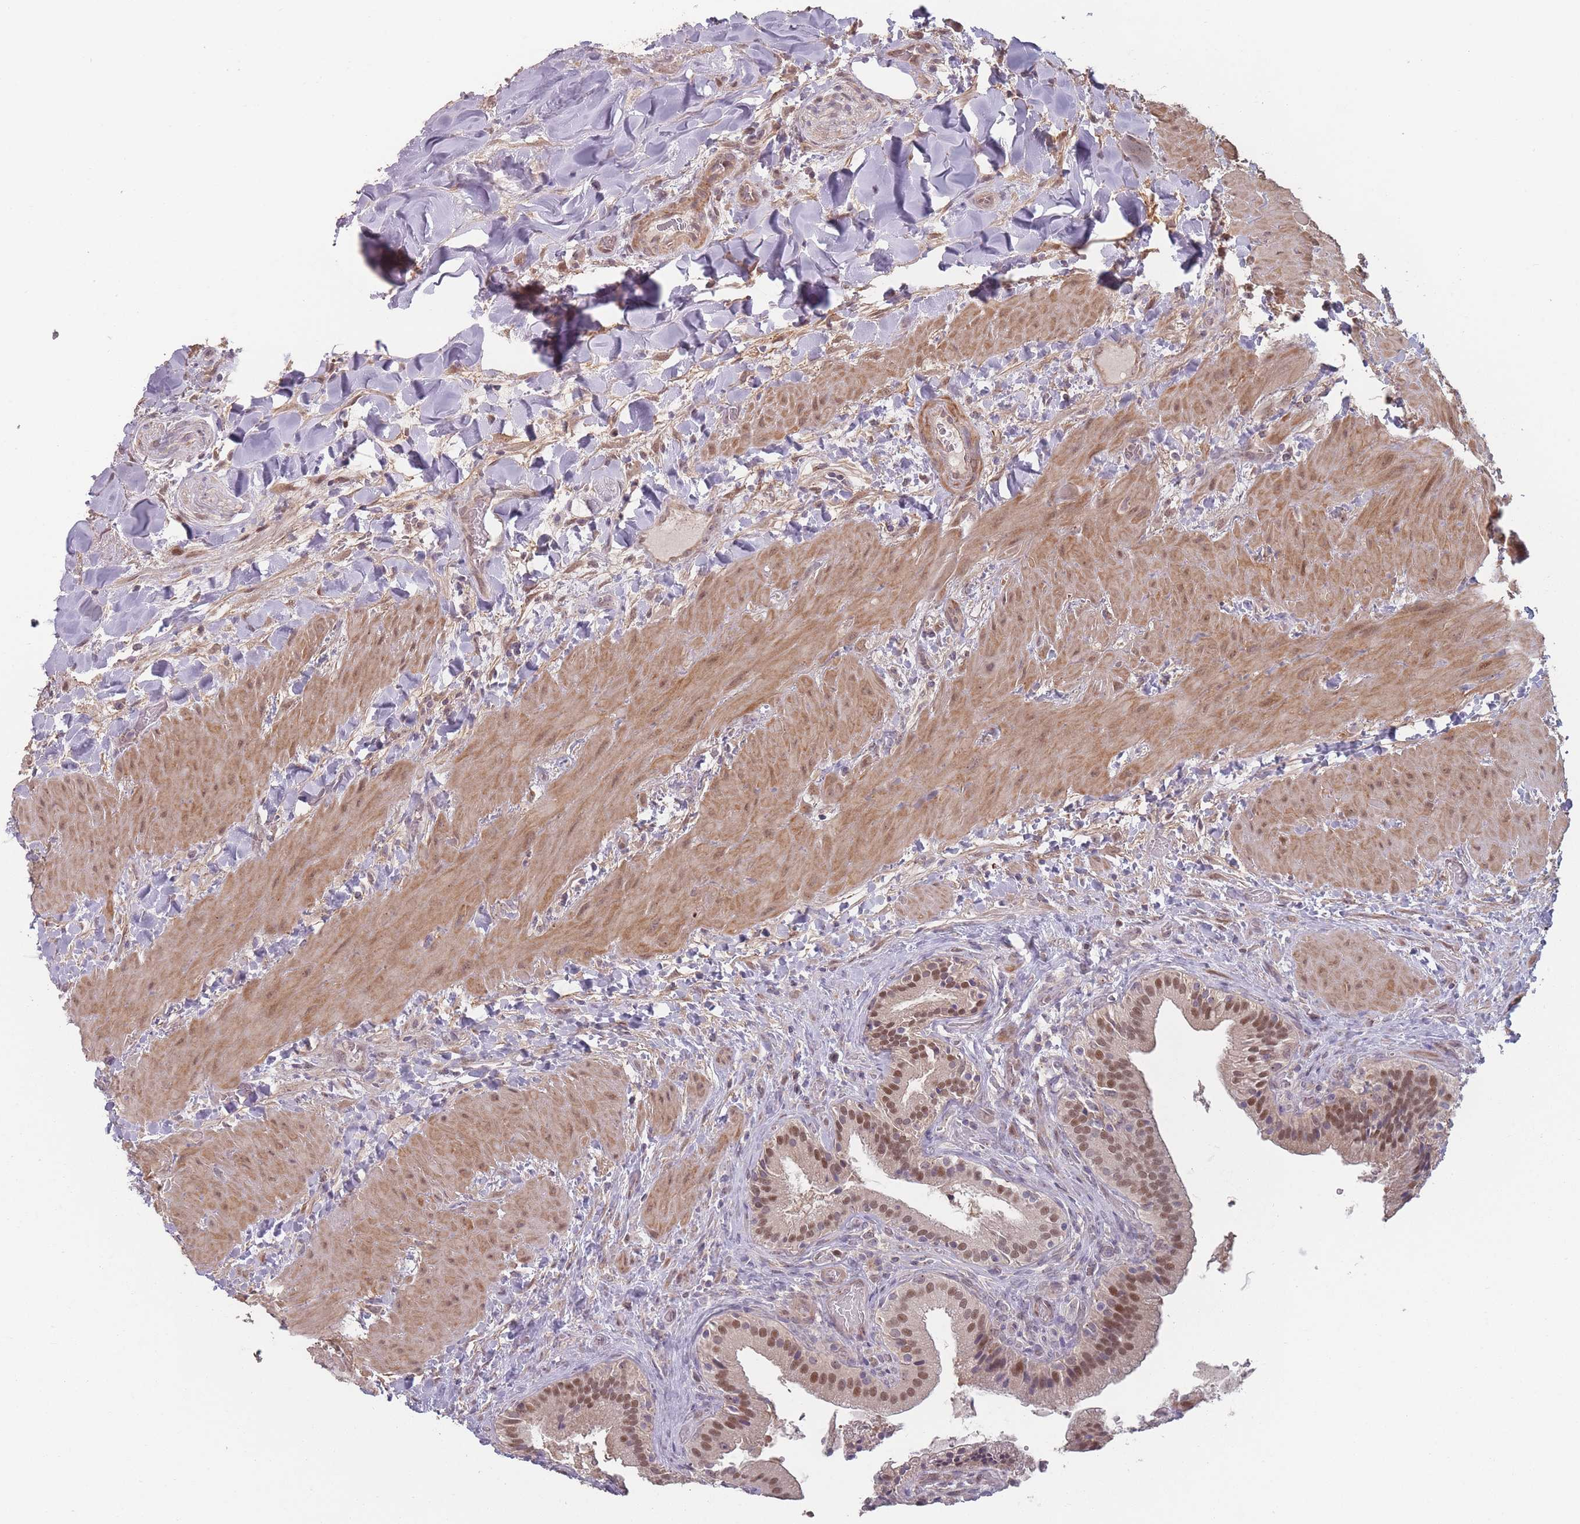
{"staining": {"intensity": "moderate", "quantity": ">75%", "location": "cytoplasmic/membranous,nuclear"}, "tissue": "gallbladder", "cell_type": "Glandular cells", "image_type": "normal", "snomed": [{"axis": "morphology", "description": "Normal tissue, NOS"}, {"axis": "topography", "description": "Gallbladder"}], "caption": "Immunohistochemistry (IHC) of normal gallbladder demonstrates medium levels of moderate cytoplasmic/membranous,nuclear expression in about >75% of glandular cells. (Brightfield microscopy of DAB IHC at high magnification).", "gene": "ERCC6L", "patient": {"sex": "male", "age": 24}}